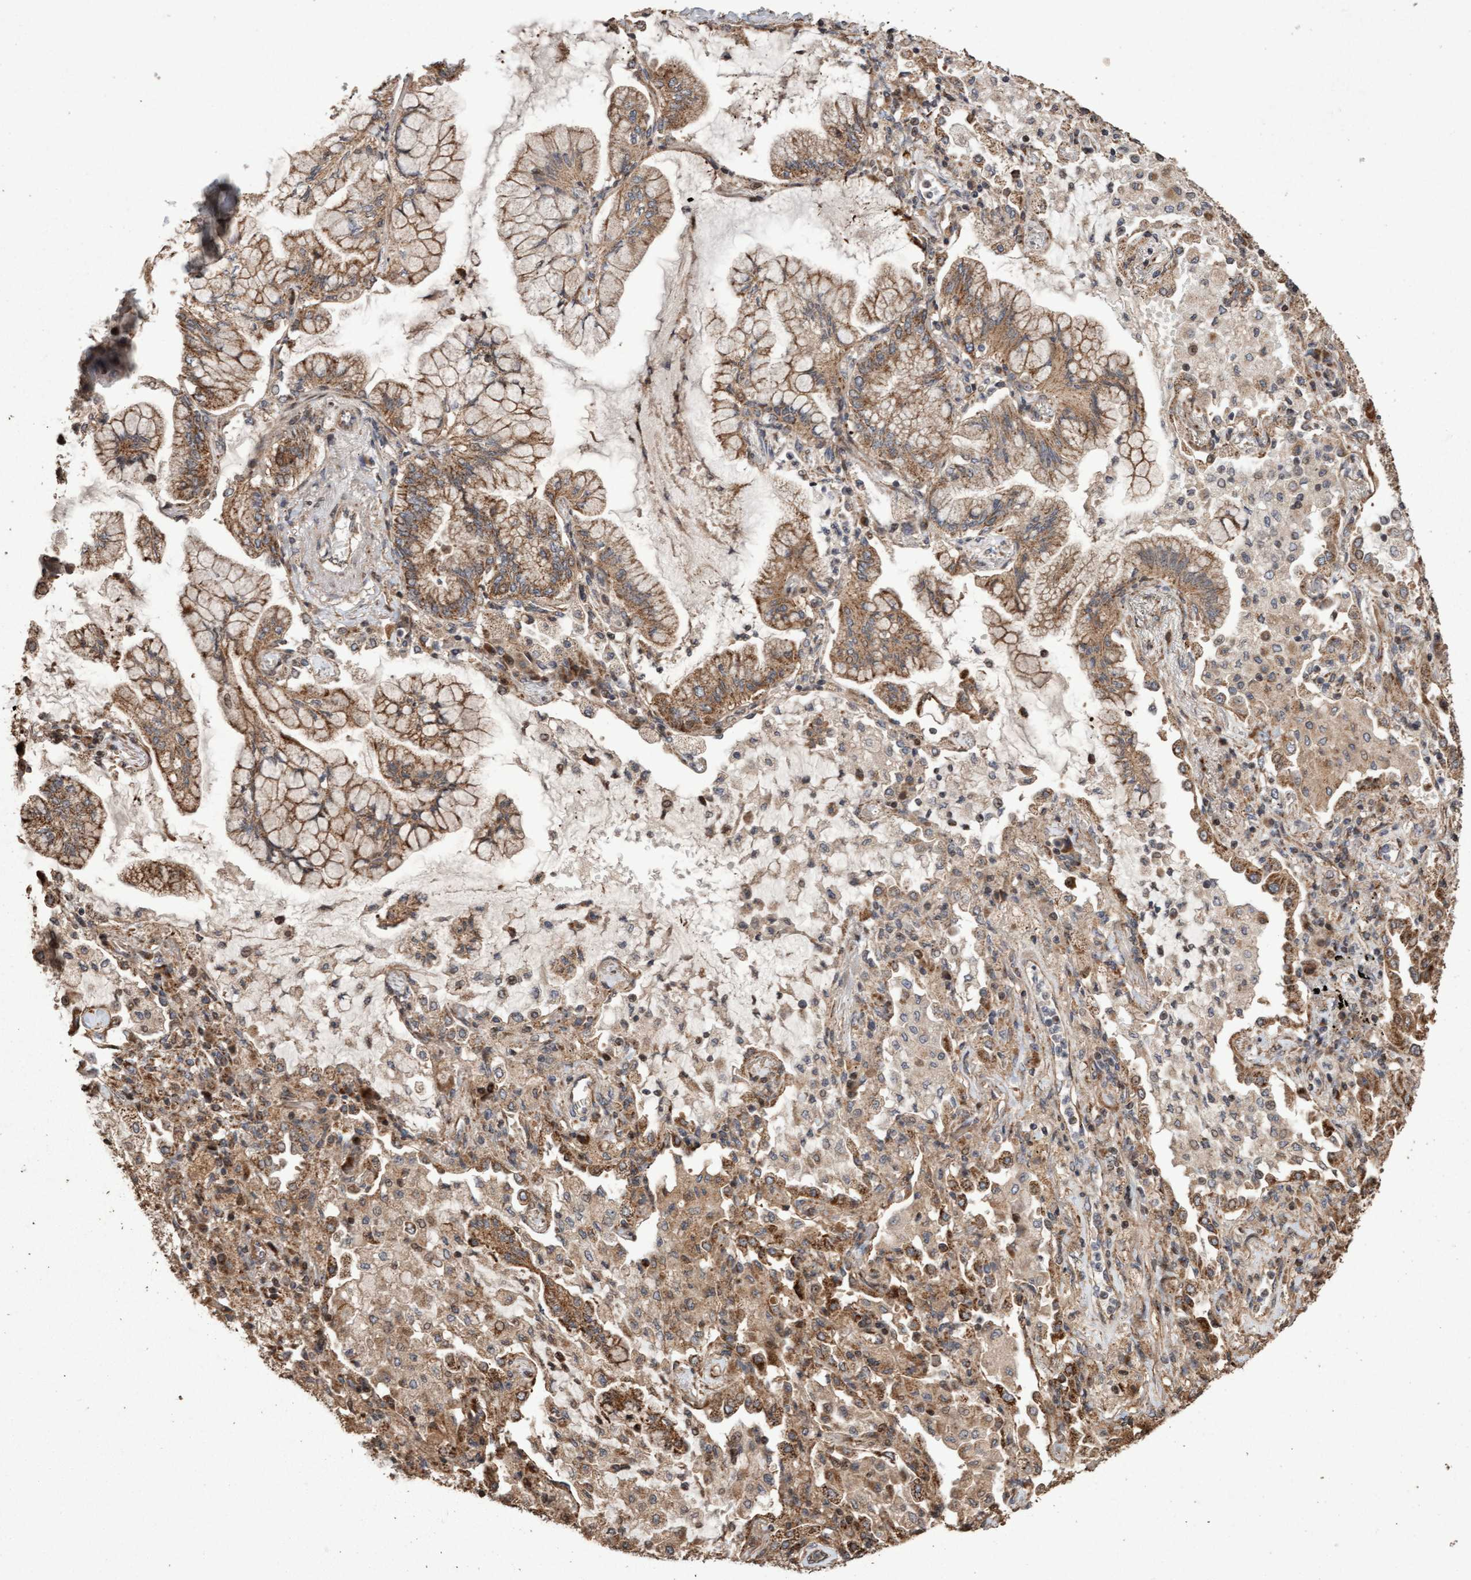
{"staining": {"intensity": "moderate", "quantity": ">75%", "location": "cytoplasmic/membranous"}, "tissue": "lung cancer", "cell_type": "Tumor cells", "image_type": "cancer", "snomed": [{"axis": "morphology", "description": "Adenocarcinoma, NOS"}, {"axis": "topography", "description": "Lung"}], "caption": "Lung adenocarcinoma stained with a brown dye exhibits moderate cytoplasmic/membranous positive expression in approximately >75% of tumor cells.", "gene": "OSBP2", "patient": {"sex": "female", "age": 70}}